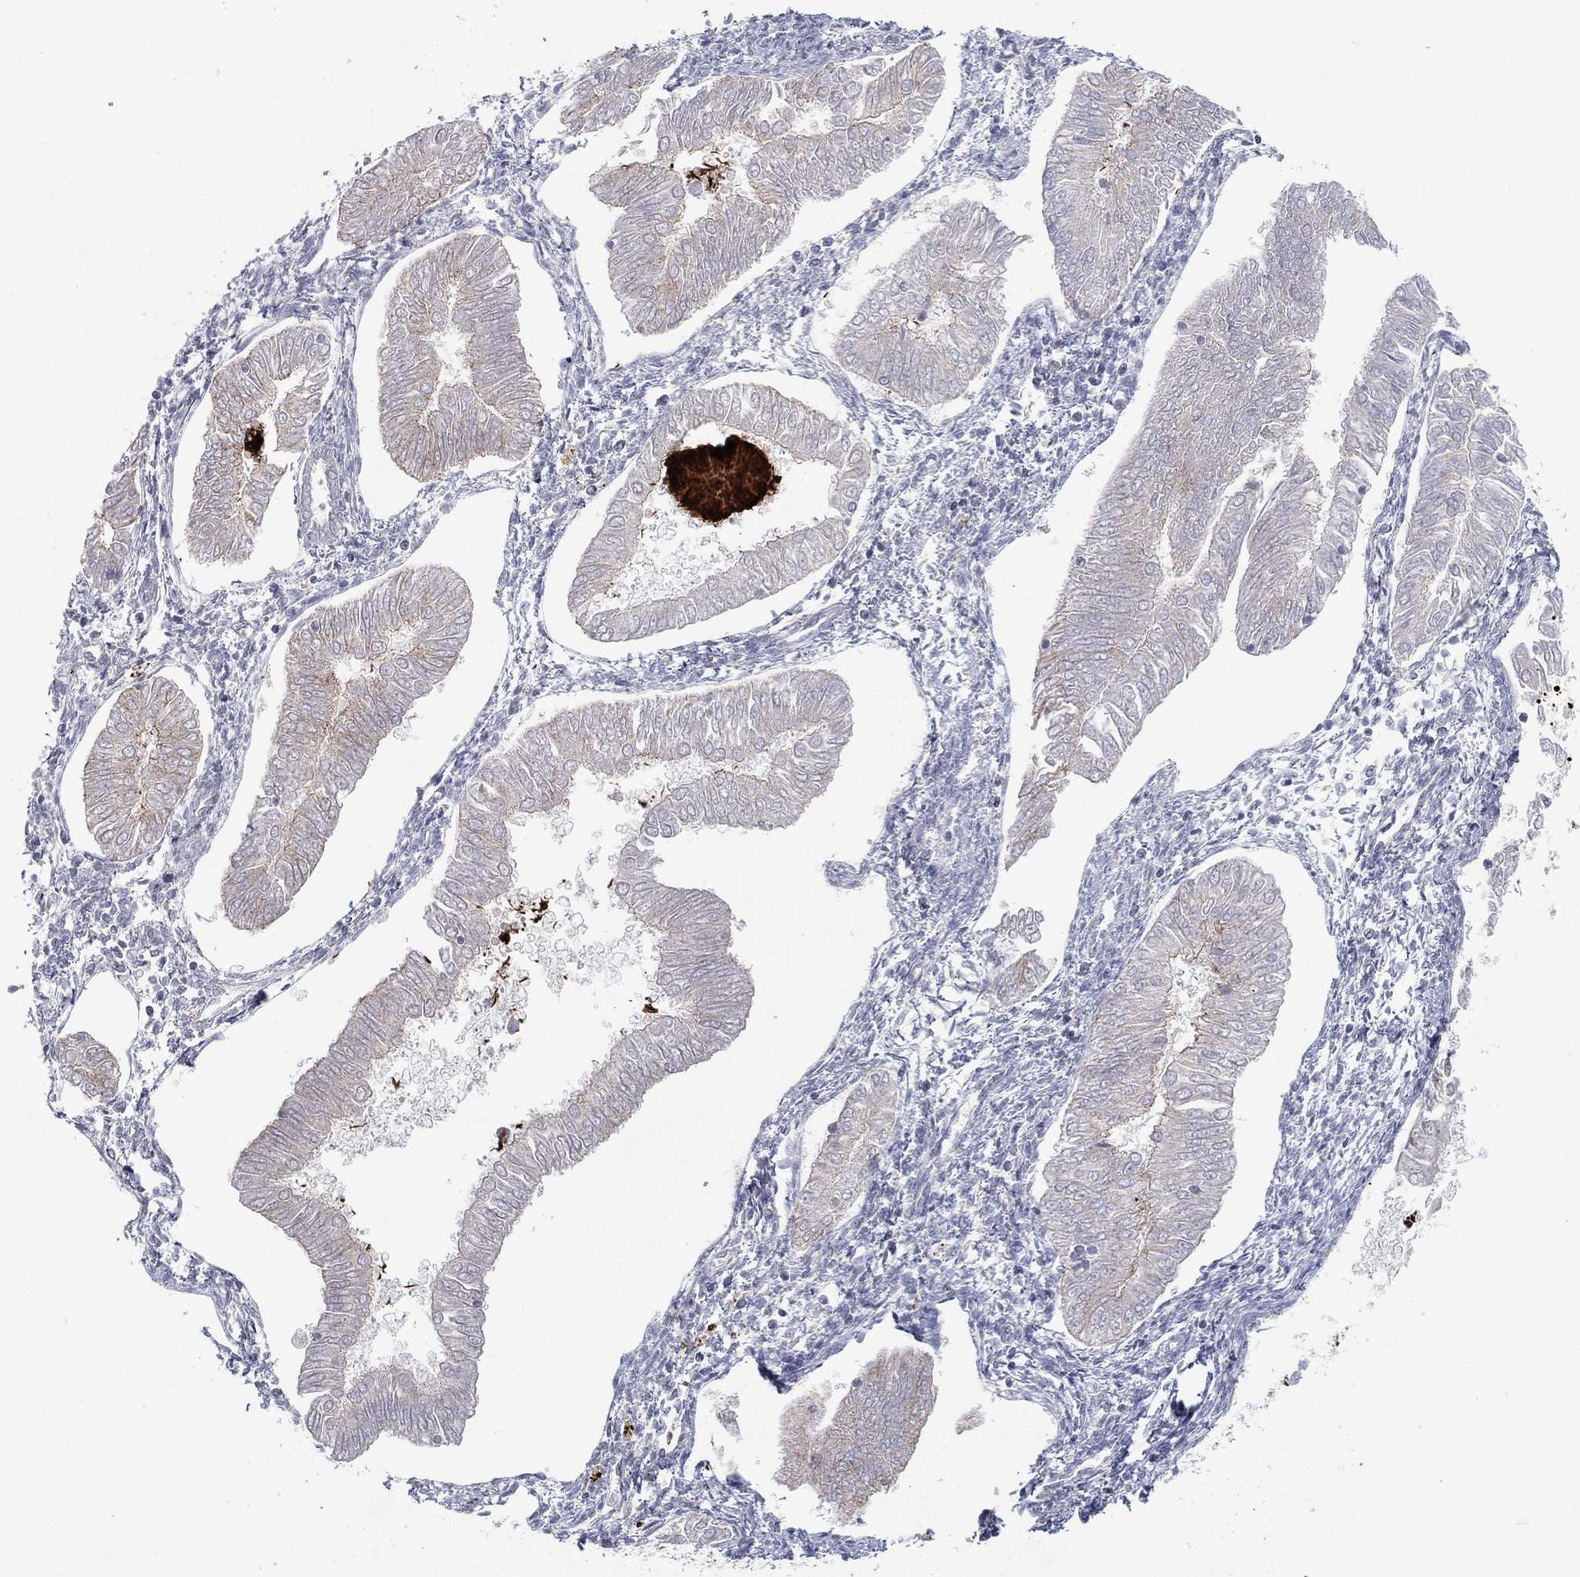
{"staining": {"intensity": "moderate", "quantity": "<25%", "location": "cytoplasmic/membranous"}, "tissue": "endometrial cancer", "cell_type": "Tumor cells", "image_type": "cancer", "snomed": [{"axis": "morphology", "description": "Adenocarcinoma, NOS"}, {"axis": "topography", "description": "Endometrium"}], "caption": "DAB immunohistochemical staining of endometrial cancer (adenocarcinoma) demonstrates moderate cytoplasmic/membranous protein staining in approximately <25% of tumor cells.", "gene": "CPT1B", "patient": {"sex": "female", "age": 53}}